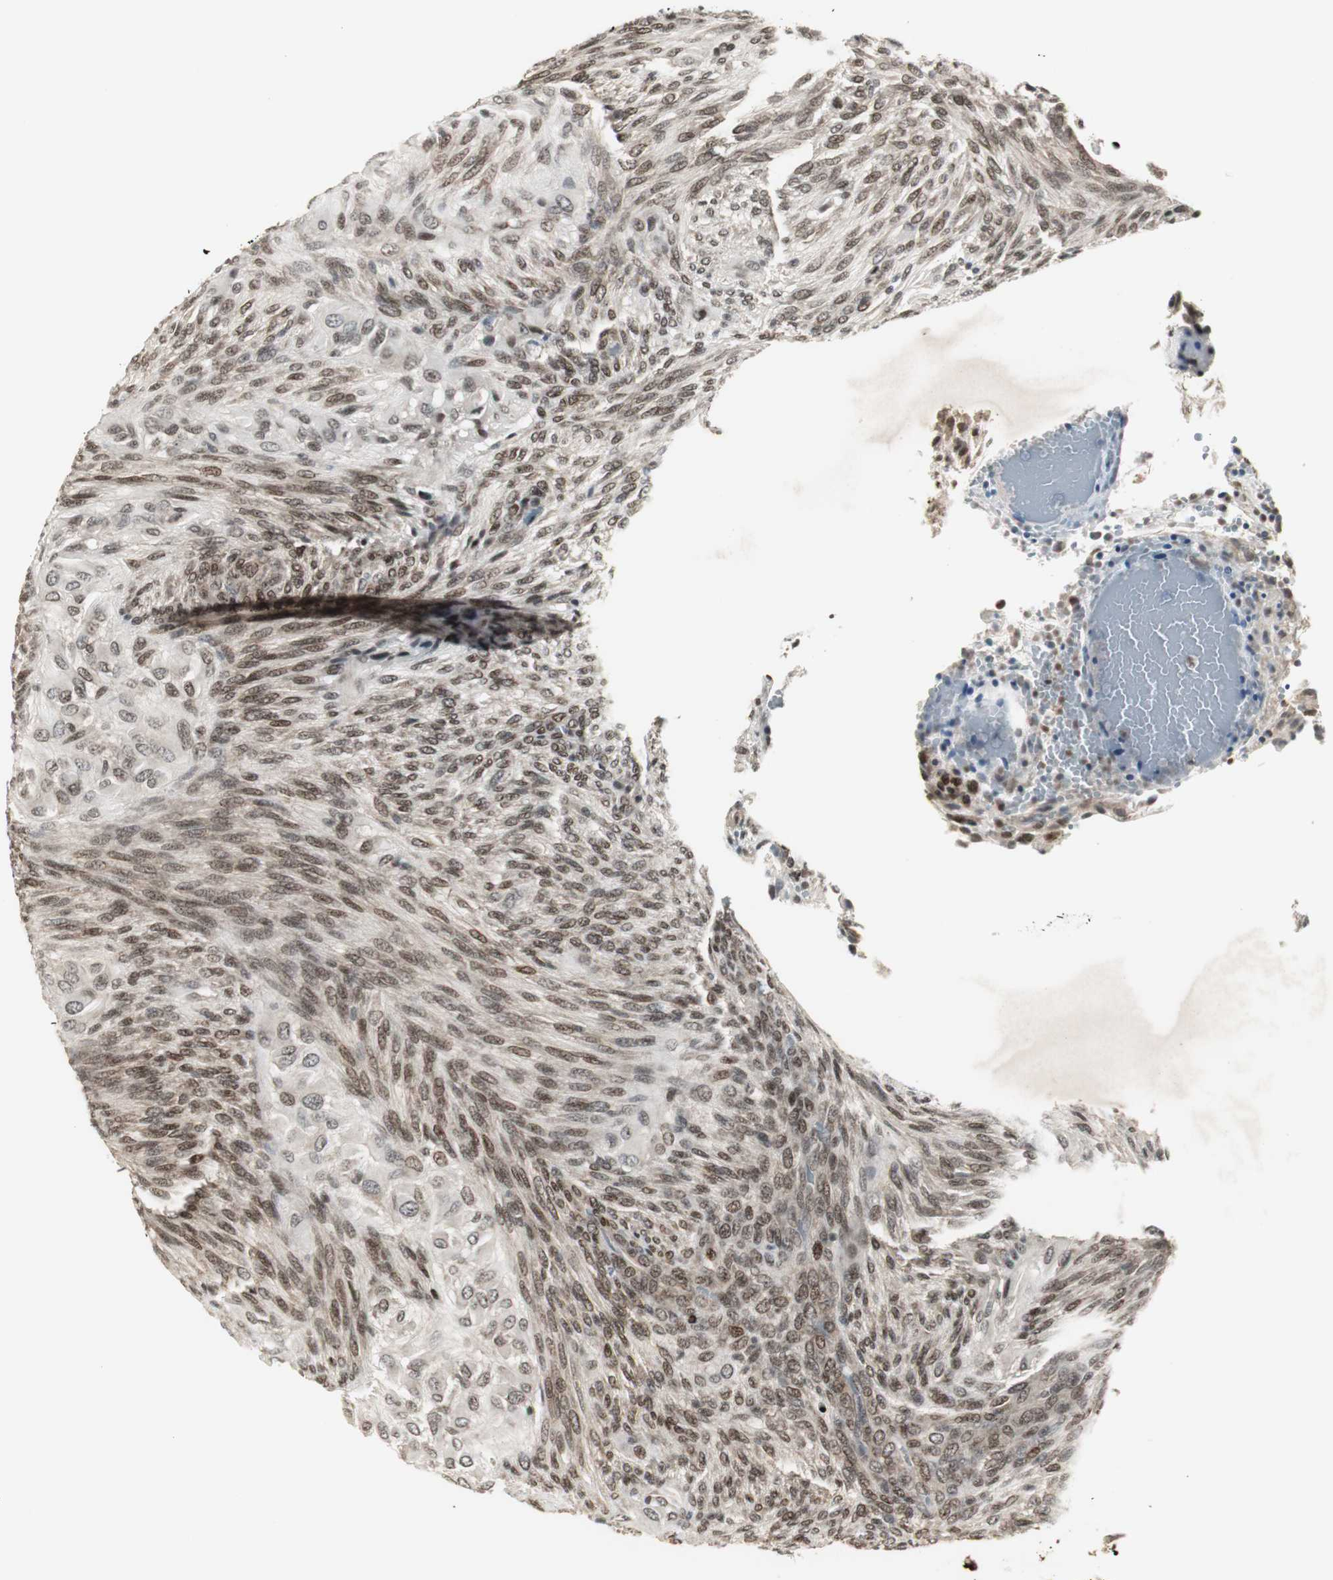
{"staining": {"intensity": "moderate", "quantity": ">75%", "location": "nuclear"}, "tissue": "glioma", "cell_type": "Tumor cells", "image_type": "cancer", "snomed": [{"axis": "morphology", "description": "Glioma, malignant, High grade"}, {"axis": "topography", "description": "Cerebral cortex"}], "caption": "Immunohistochemical staining of malignant high-grade glioma exhibits medium levels of moderate nuclear positivity in approximately >75% of tumor cells.", "gene": "MPG", "patient": {"sex": "female", "age": 55}}